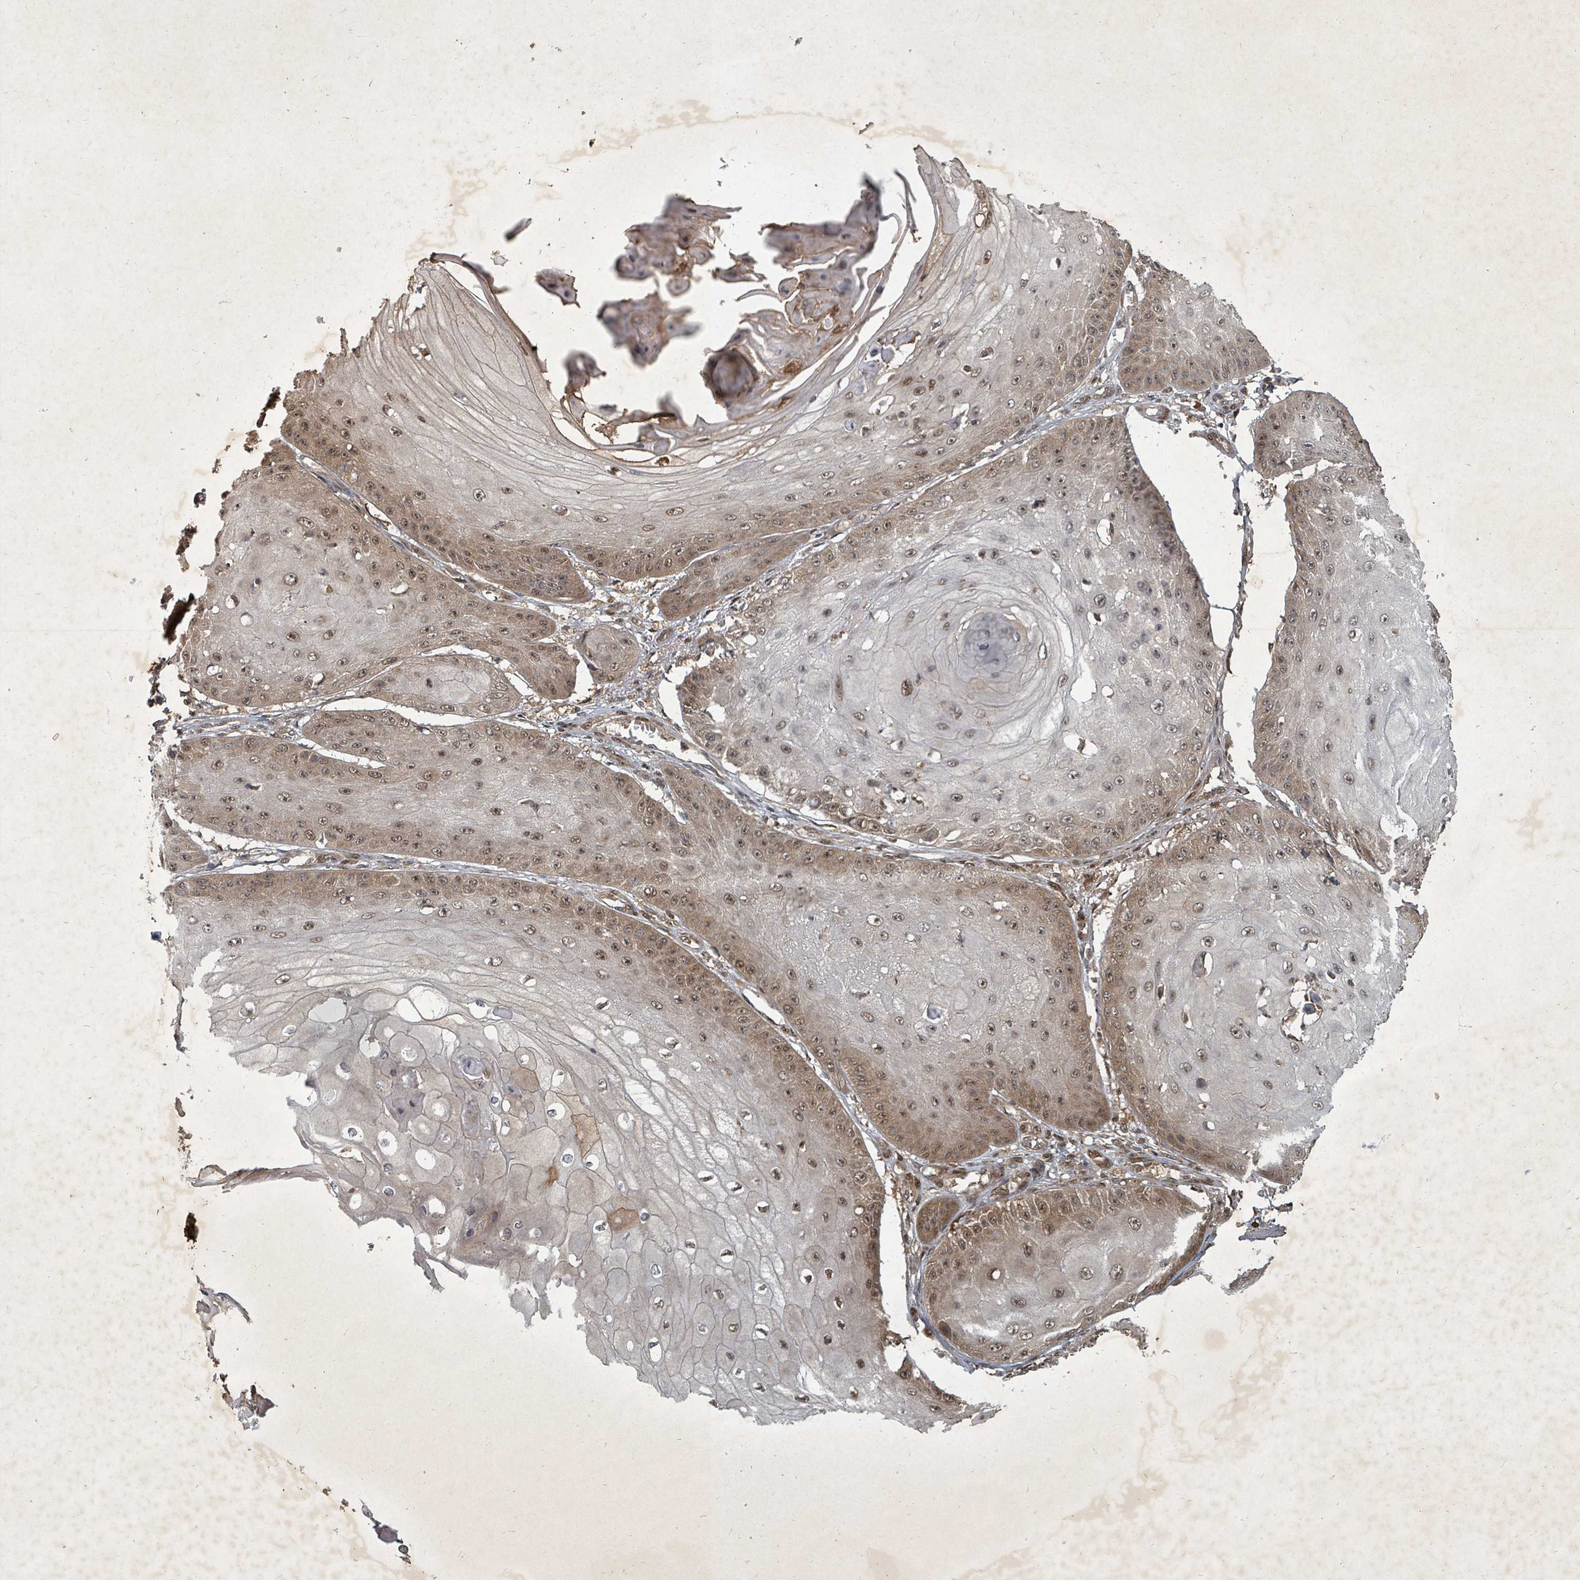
{"staining": {"intensity": "moderate", "quantity": ">75%", "location": "cytoplasmic/membranous,nuclear"}, "tissue": "skin cancer", "cell_type": "Tumor cells", "image_type": "cancer", "snomed": [{"axis": "morphology", "description": "Squamous cell carcinoma, NOS"}, {"axis": "topography", "description": "Skin"}], "caption": "Brown immunohistochemical staining in skin cancer reveals moderate cytoplasmic/membranous and nuclear positivity in approximately >75% of tumor cells.", "gene": "KDM4E", "patient": {"sex": "male", "age": 70}}